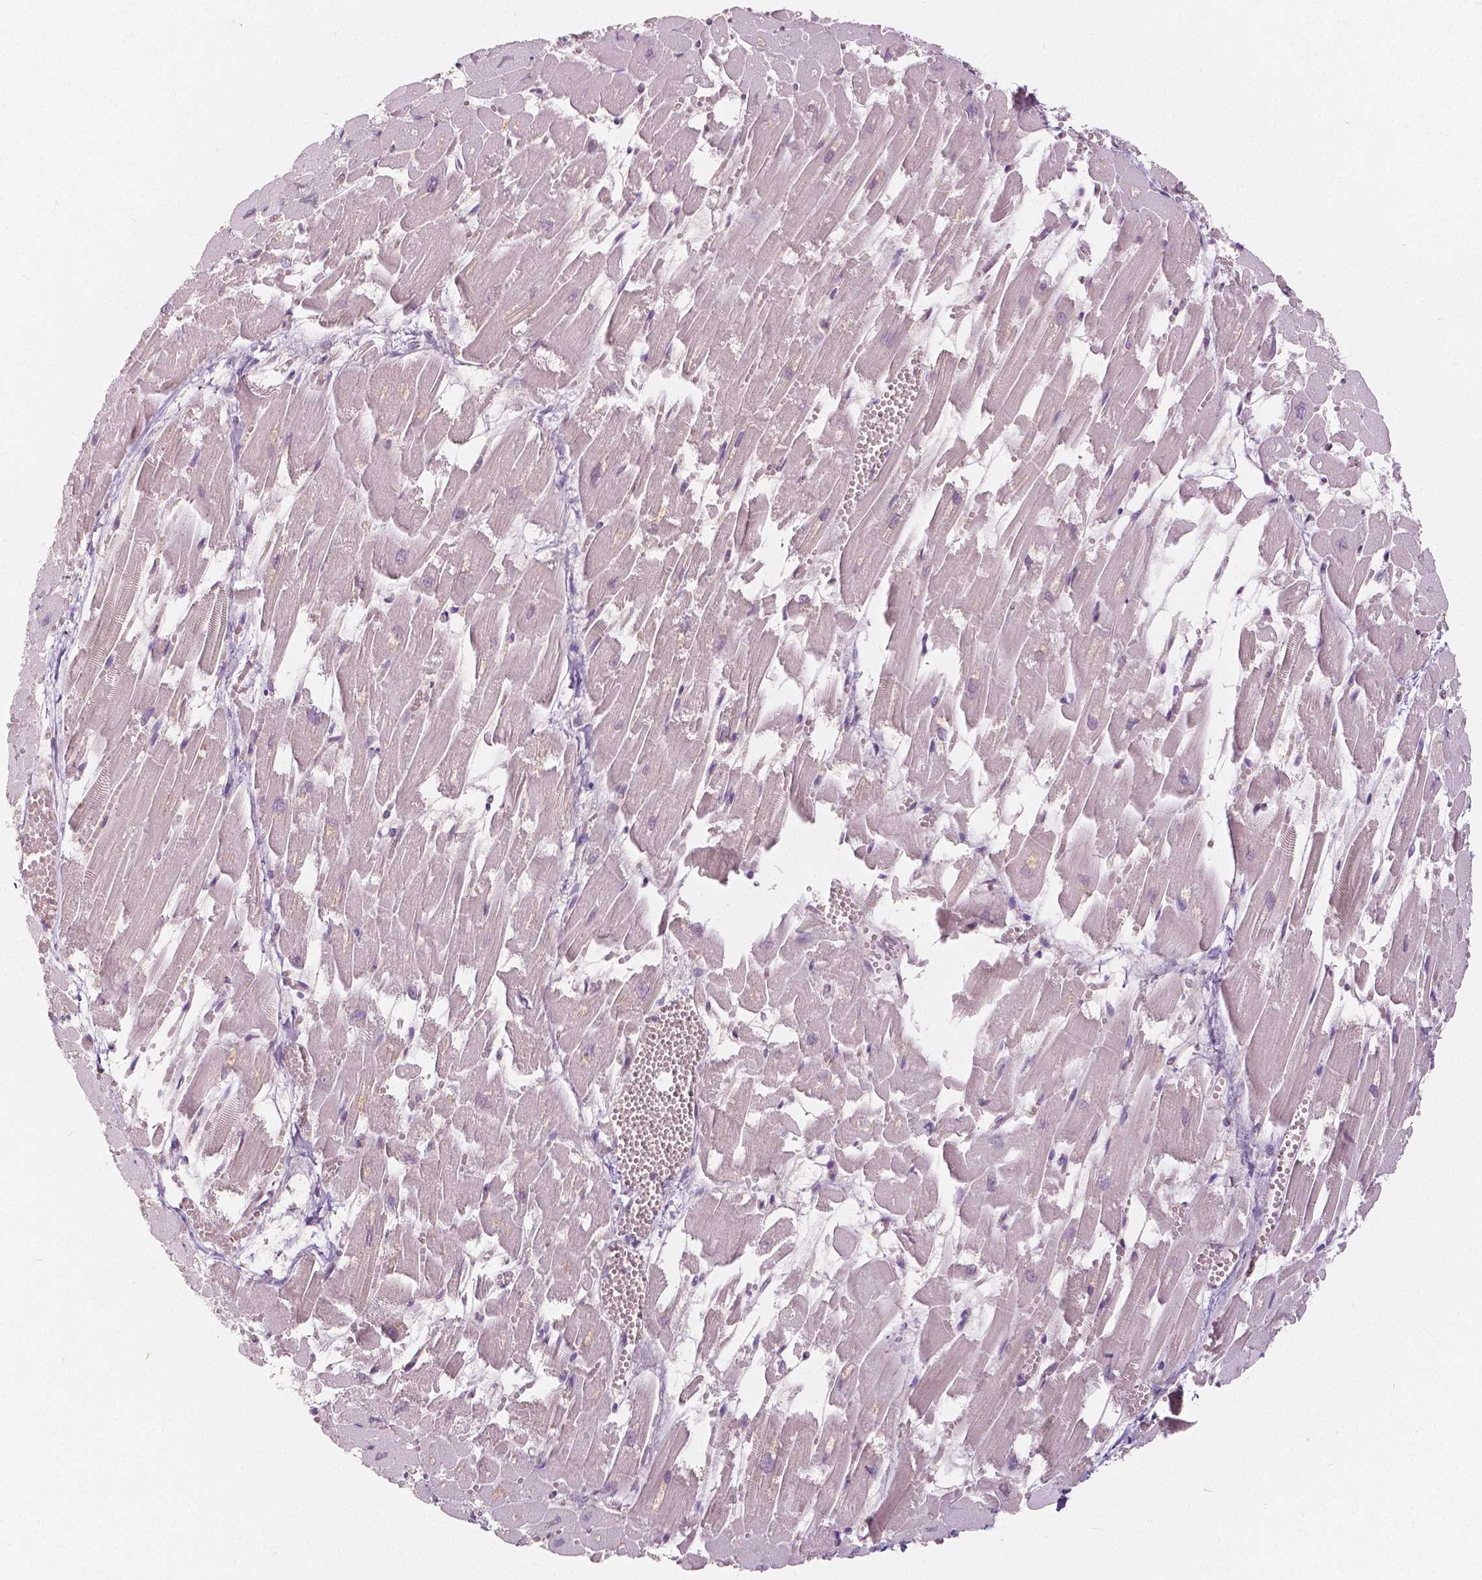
{"staining": {"intensity": "negative", "quantity": "none", "location": "none"}, "tissue": "heart muscle", "cell_type": "Cardiomyocytes", "image_type": "normal", "snomed": [{"axis": "morphology", "description": "Normal tissue, NOS"}, {"axis": "topography", "description": "Heart"}], "caption": "High power microscopy photomicrograph of an immunohistochemistry (IHC) histopathology image of unremarkable heart muscle, revealing no significant positivity in cardiomyocytes. (Stains: DAB (3,3'-diaminobenzidine) immunohistochemistry with hematoxylin counter stain, Microscopy: brightfield microscopy at high magnification).", "gene": "NAPRT", "patient": {"sex": "female", "age": 52}}